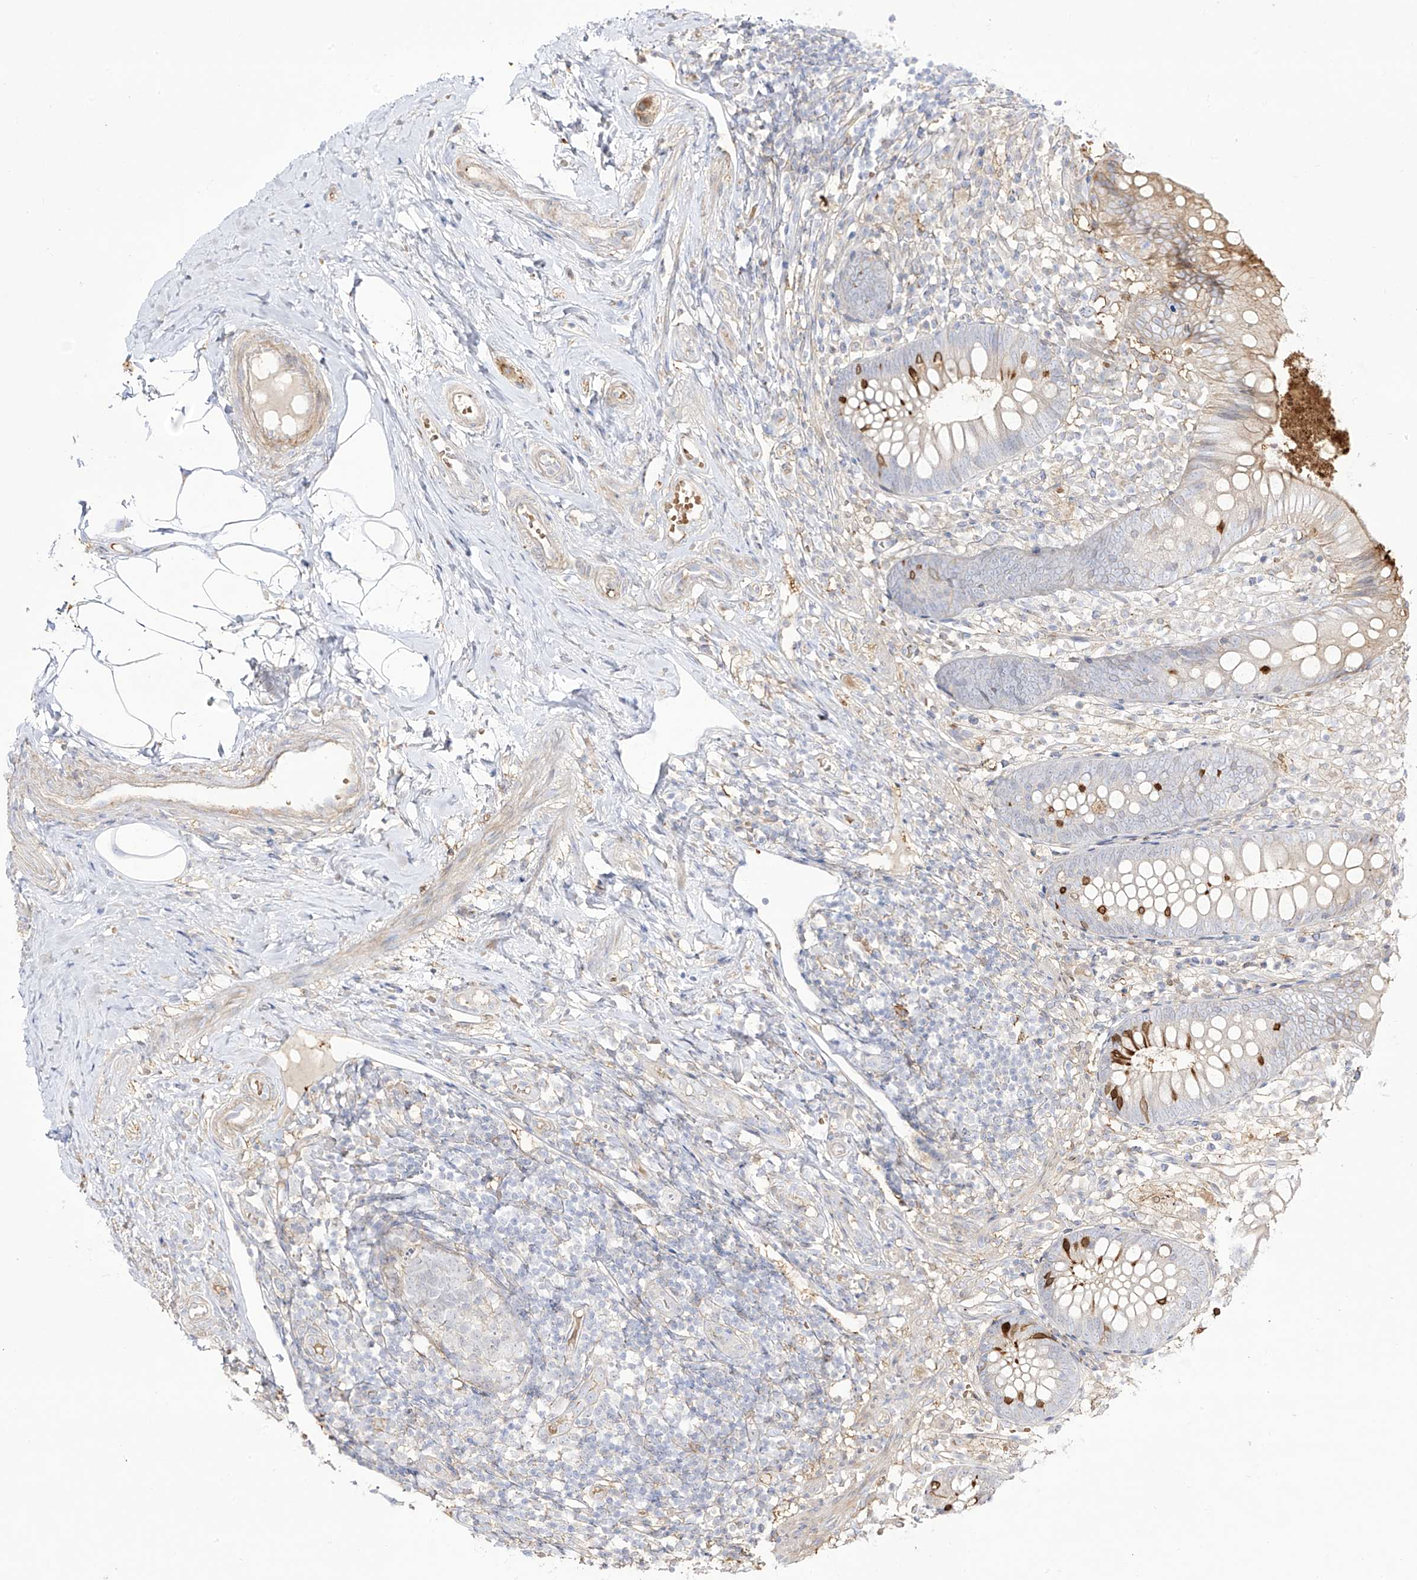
{"staining": {"intensity": "moderate", "quantity": "<25%", "location": "cytoplasmic/membranous"}, "tissue": "appendix", "cell_type": "Glandular cells", "image_type": "normal", "snomed": [{"axis": "morphology", "description": "Normal tissue, NOS"}, {"axis": "topography", "description": "Appendix"}], "caption": "High-power microscopy captured an immunohistochemistry (IHC) micrograph of normal appendix, revealing moderate cytoplasmic/membranous expression in about <25% of glandular cells.", "gene": "ZGRF1", "patient": {"sex": "female", "age": 20}}